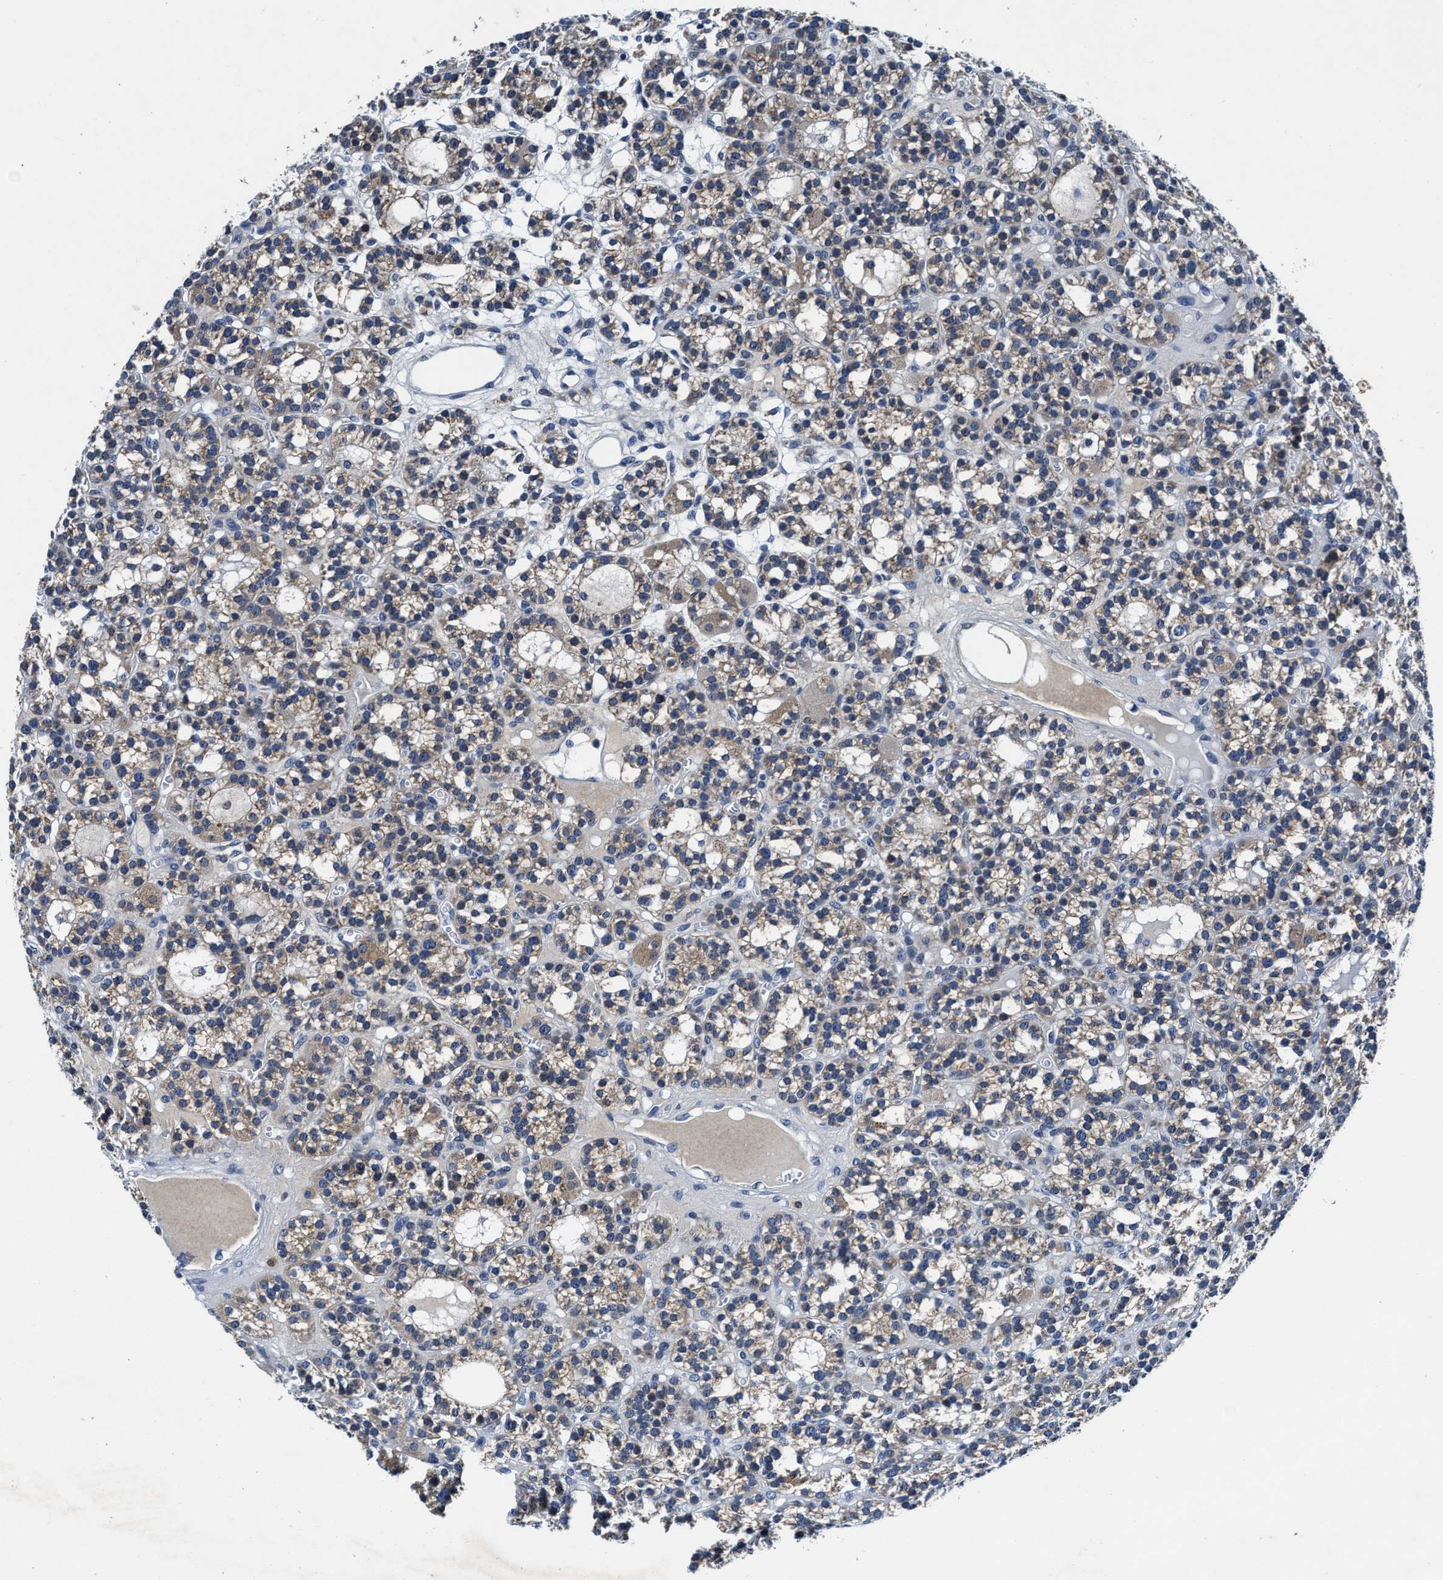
{"staining": {"intensity": "weak", "quantity": "<25%", "location": "cytoplasmic/membranous"}, "tissue": "parathyroid gland", "cell_type": "Glandular cells", "image_type": "normal", "snomed": [{"axis": "morphology", "description": "Normal tissue, NOS"}, {"axis": "morphology", "description": "Adenoma, NOS"}, {"axis": "topography", "description": "Parathyroid gland"}], "caption": "This is an immunohistochemistry photomicrograph of unremarkable parathyroid gland. There is no positivity in glandular cells.", "gene": "TMEM53", "patient": {"sex": "female", "age": 58}}